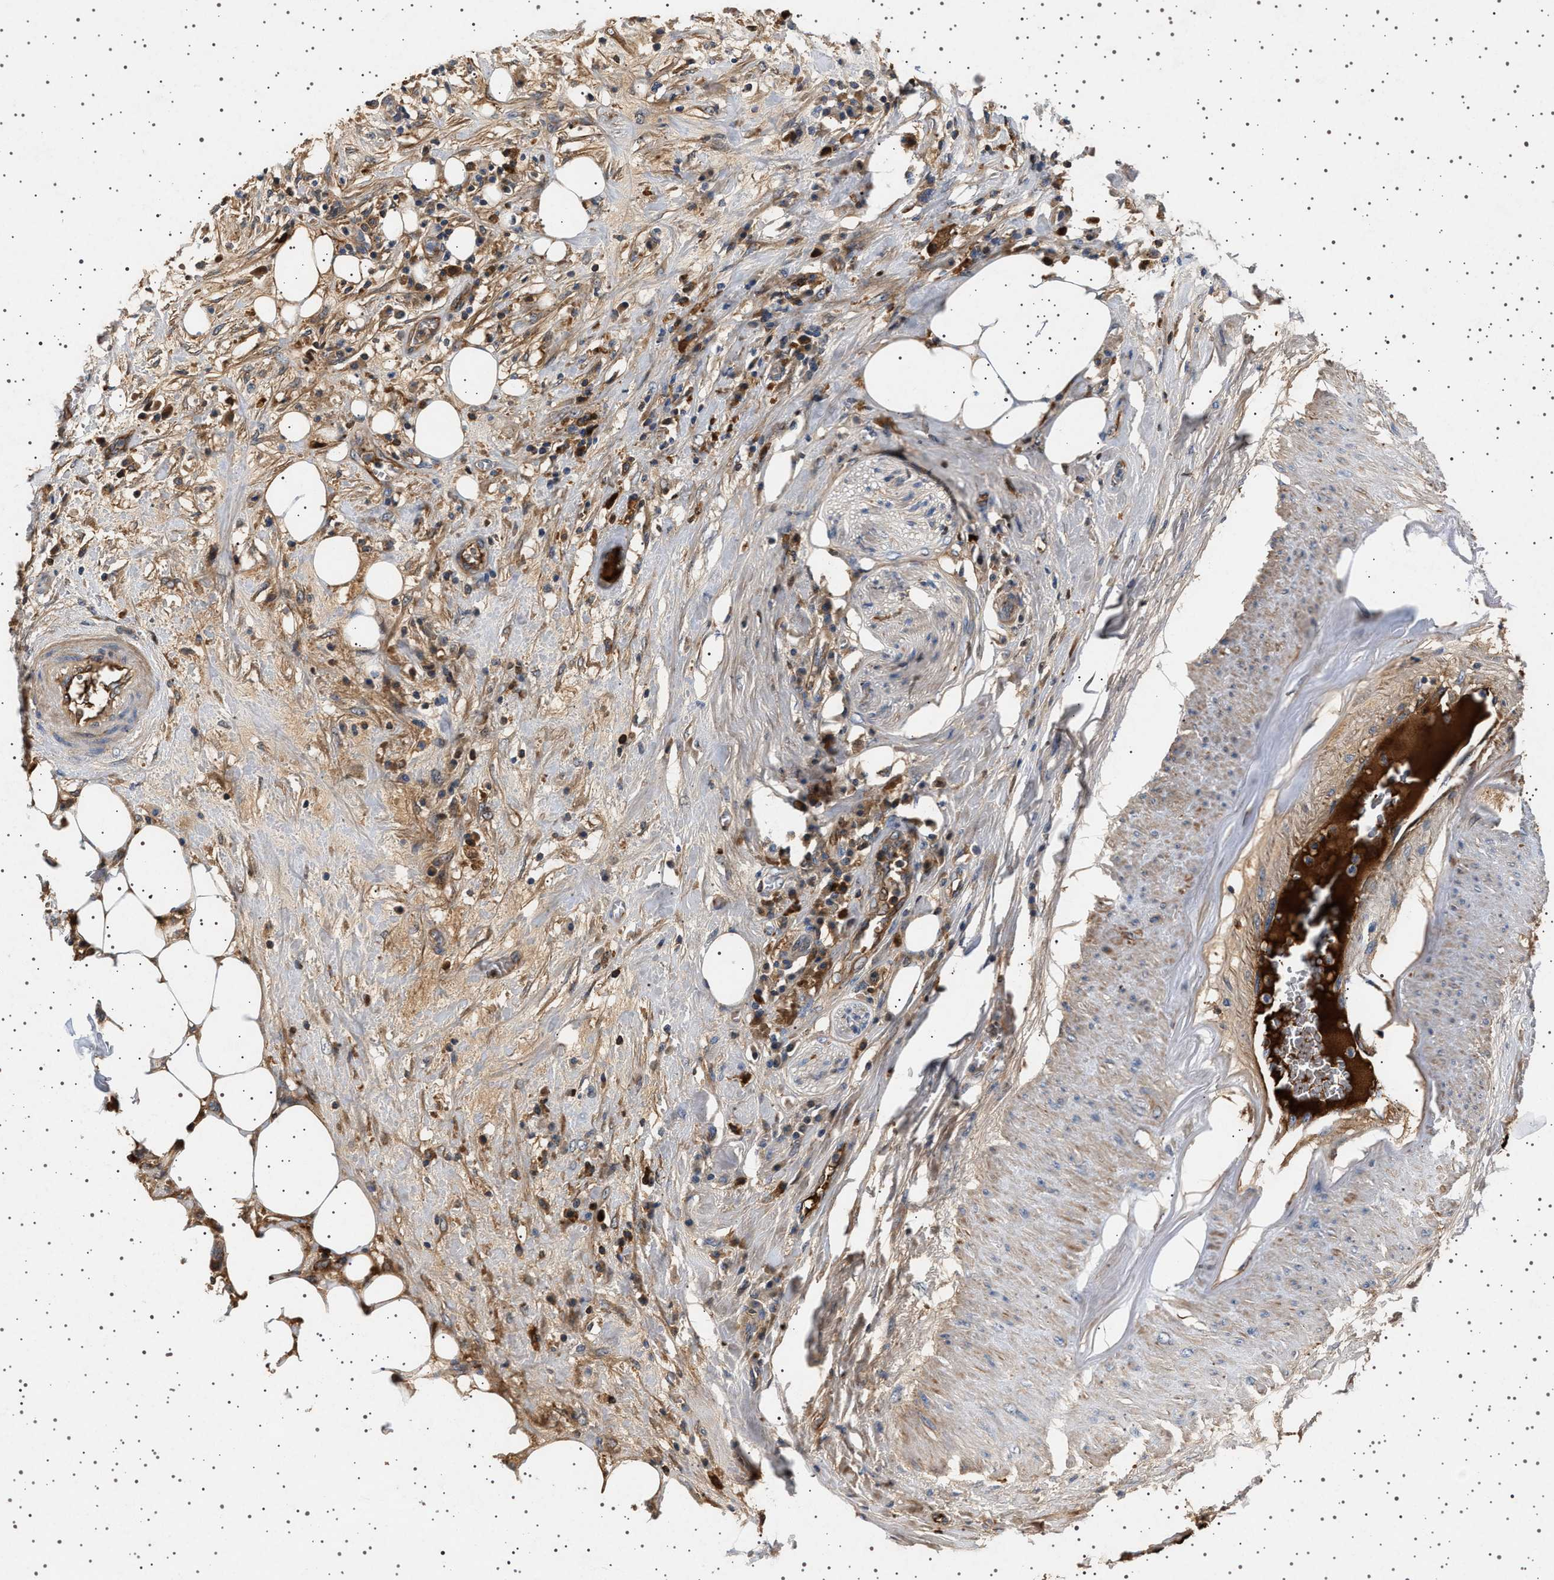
{"staining": {"intensity": "weak", "quantity": "25%-75%", "location": "cytoplasmic/membranous"}, "tissue": "pancreatic cancer", "cell_type": "Tumor cells", "image_type": "cancer", "snomed": [{"axis": "morphology", "description": "Adenocarcinoma, NOS"}, {"axis": "topography", "description": "Pancreas"}], "caption": "Pancreatic adenocarcinoma stained for a protein (brown) displays weak cytoplasmic/membranous positive expression in about 25%-75% of tumor cells.", "gene": "FICD", "patient": {"sex": "female", "age": 78}}